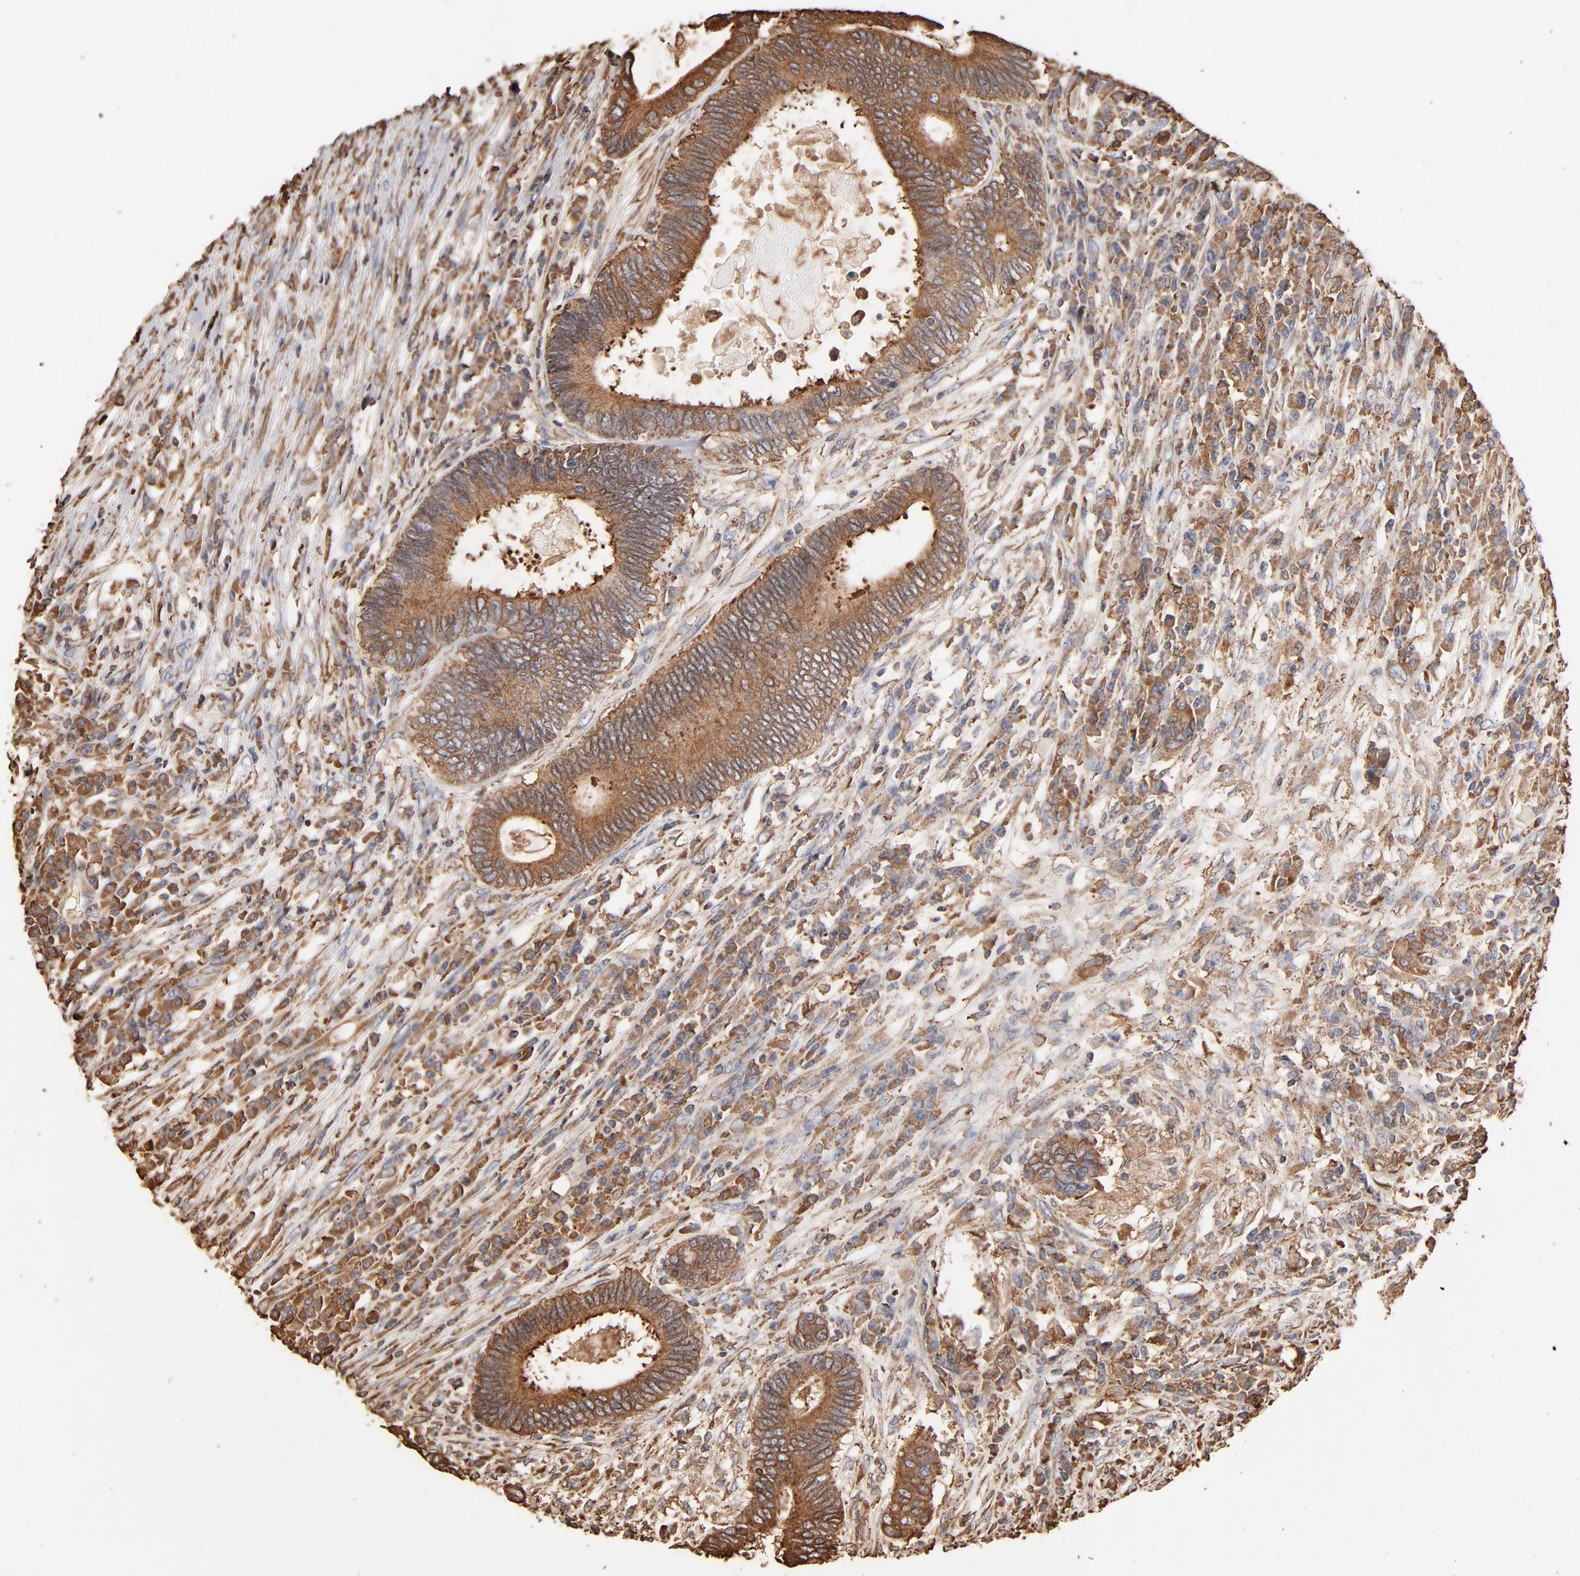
{"staining": {"intensity": "moderate", "quantity": ">75%", "location": "cytoplasmic/membranous"}, "tissue": "colorectal cancer", "cell_type": "Tumor cells", "image_type": "cancer", "snomed": [{"axis": "morphology", "description": "Adenocarcinoma, NOS"}, {"axis": "topography", "description": "Colon"}], "caption": "Protein expression analysis of human colorectal cancer reveals moderate cytoplasmic/membranous staining in approximately >75% of tumor cells.", "gene": "PDIA3", "patient": {"sex": "female", "age": 78}}